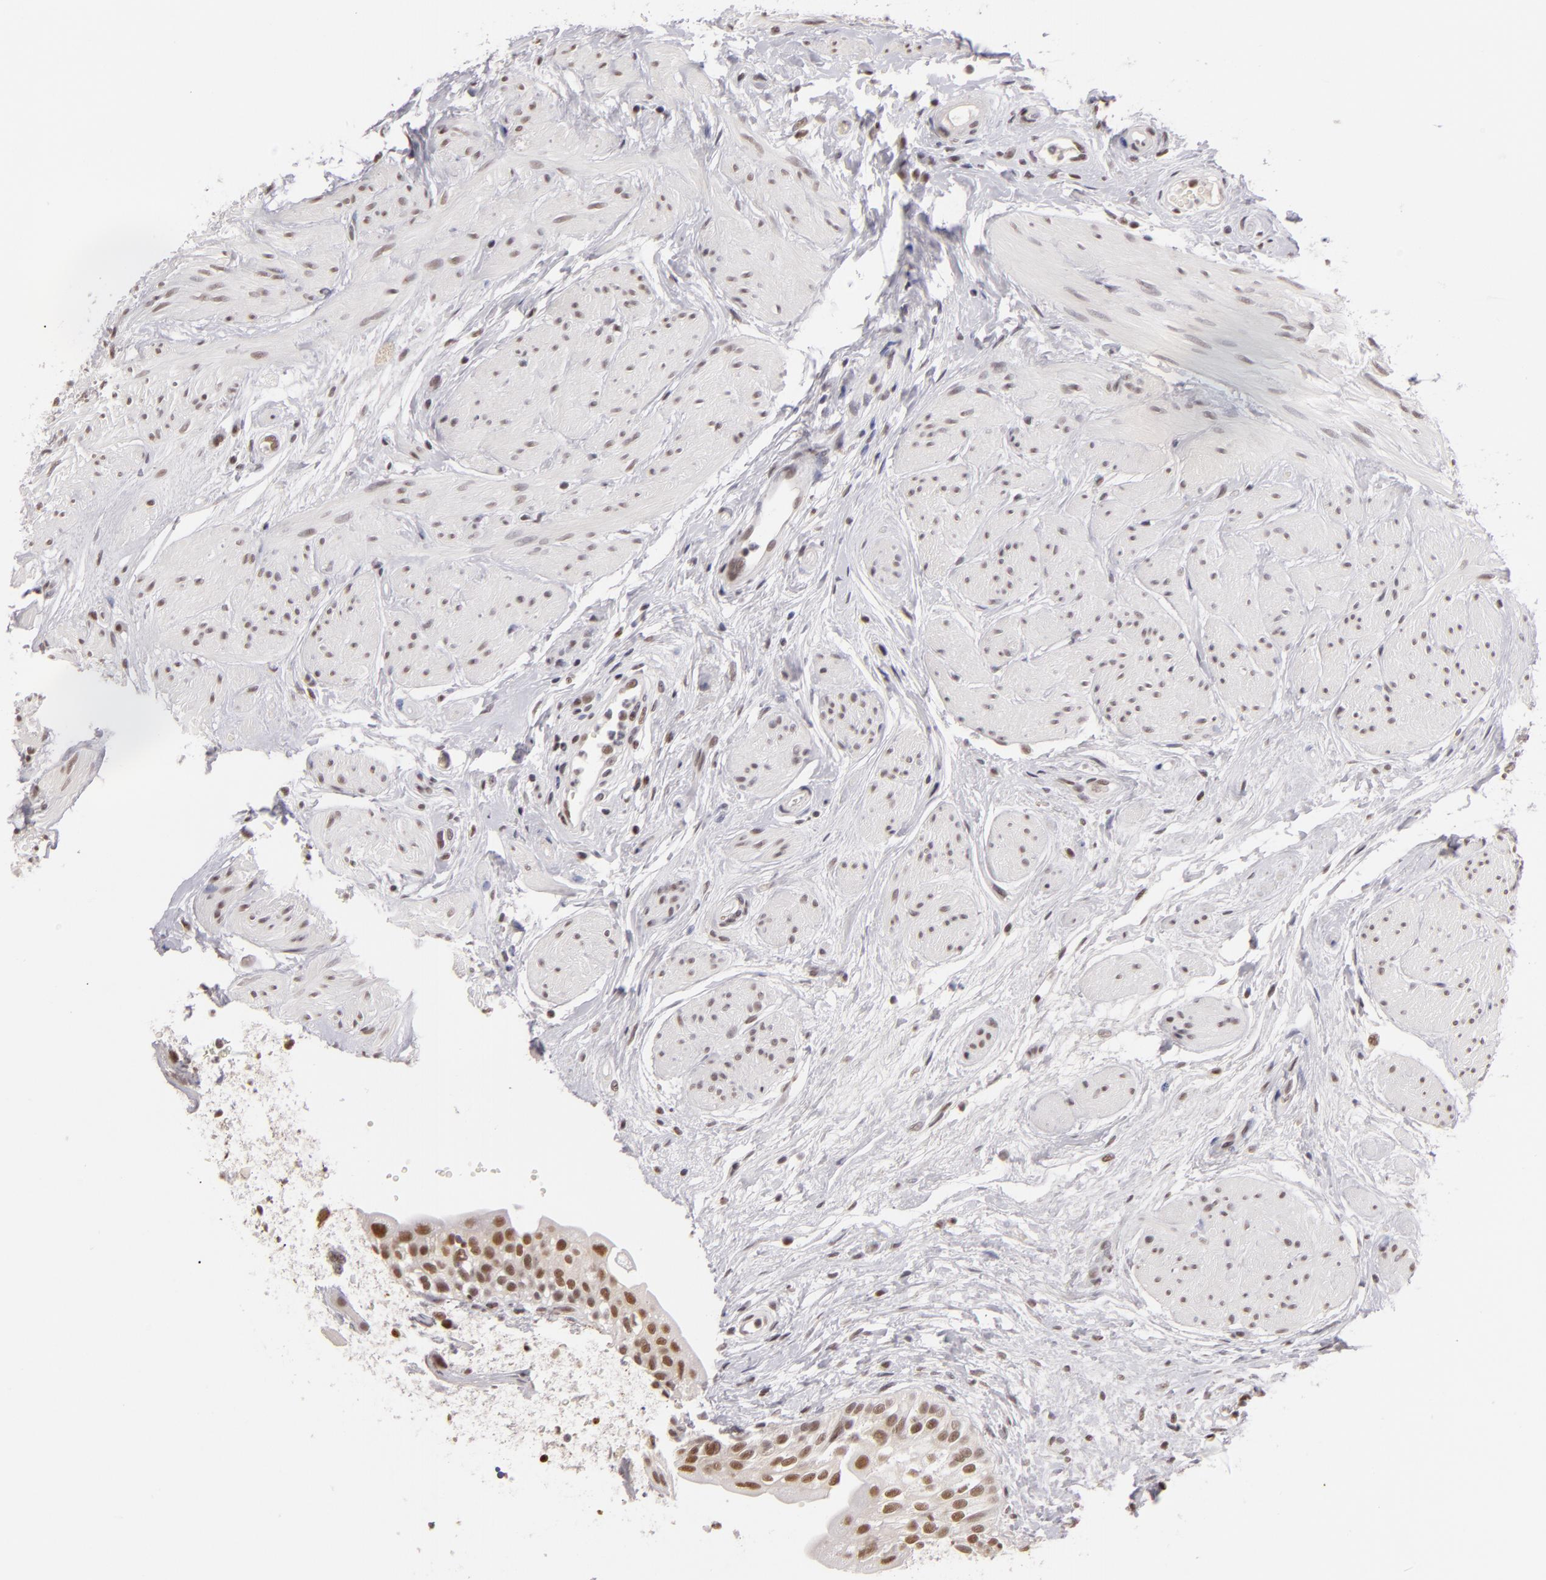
{"staining": {"intensity": "moderate", "quantity": ">75%", "location": "nuclear"}, "tissue": "urinary bladder", "cell_type": "Urothelial cells", "image_type": "normal", "snomed": [{"axis": "morphology", "description": "Normal tissue, NOS"}, {"axis": "topography", "description": "Urinary bladder"}], "caption": "Protein staining exhibits moderate nuclear staining in approximately >75% of urothelial cells in normal urinary bladder.", "gene": "INTS6", "patient": {"sex": "female", "age": 55}}